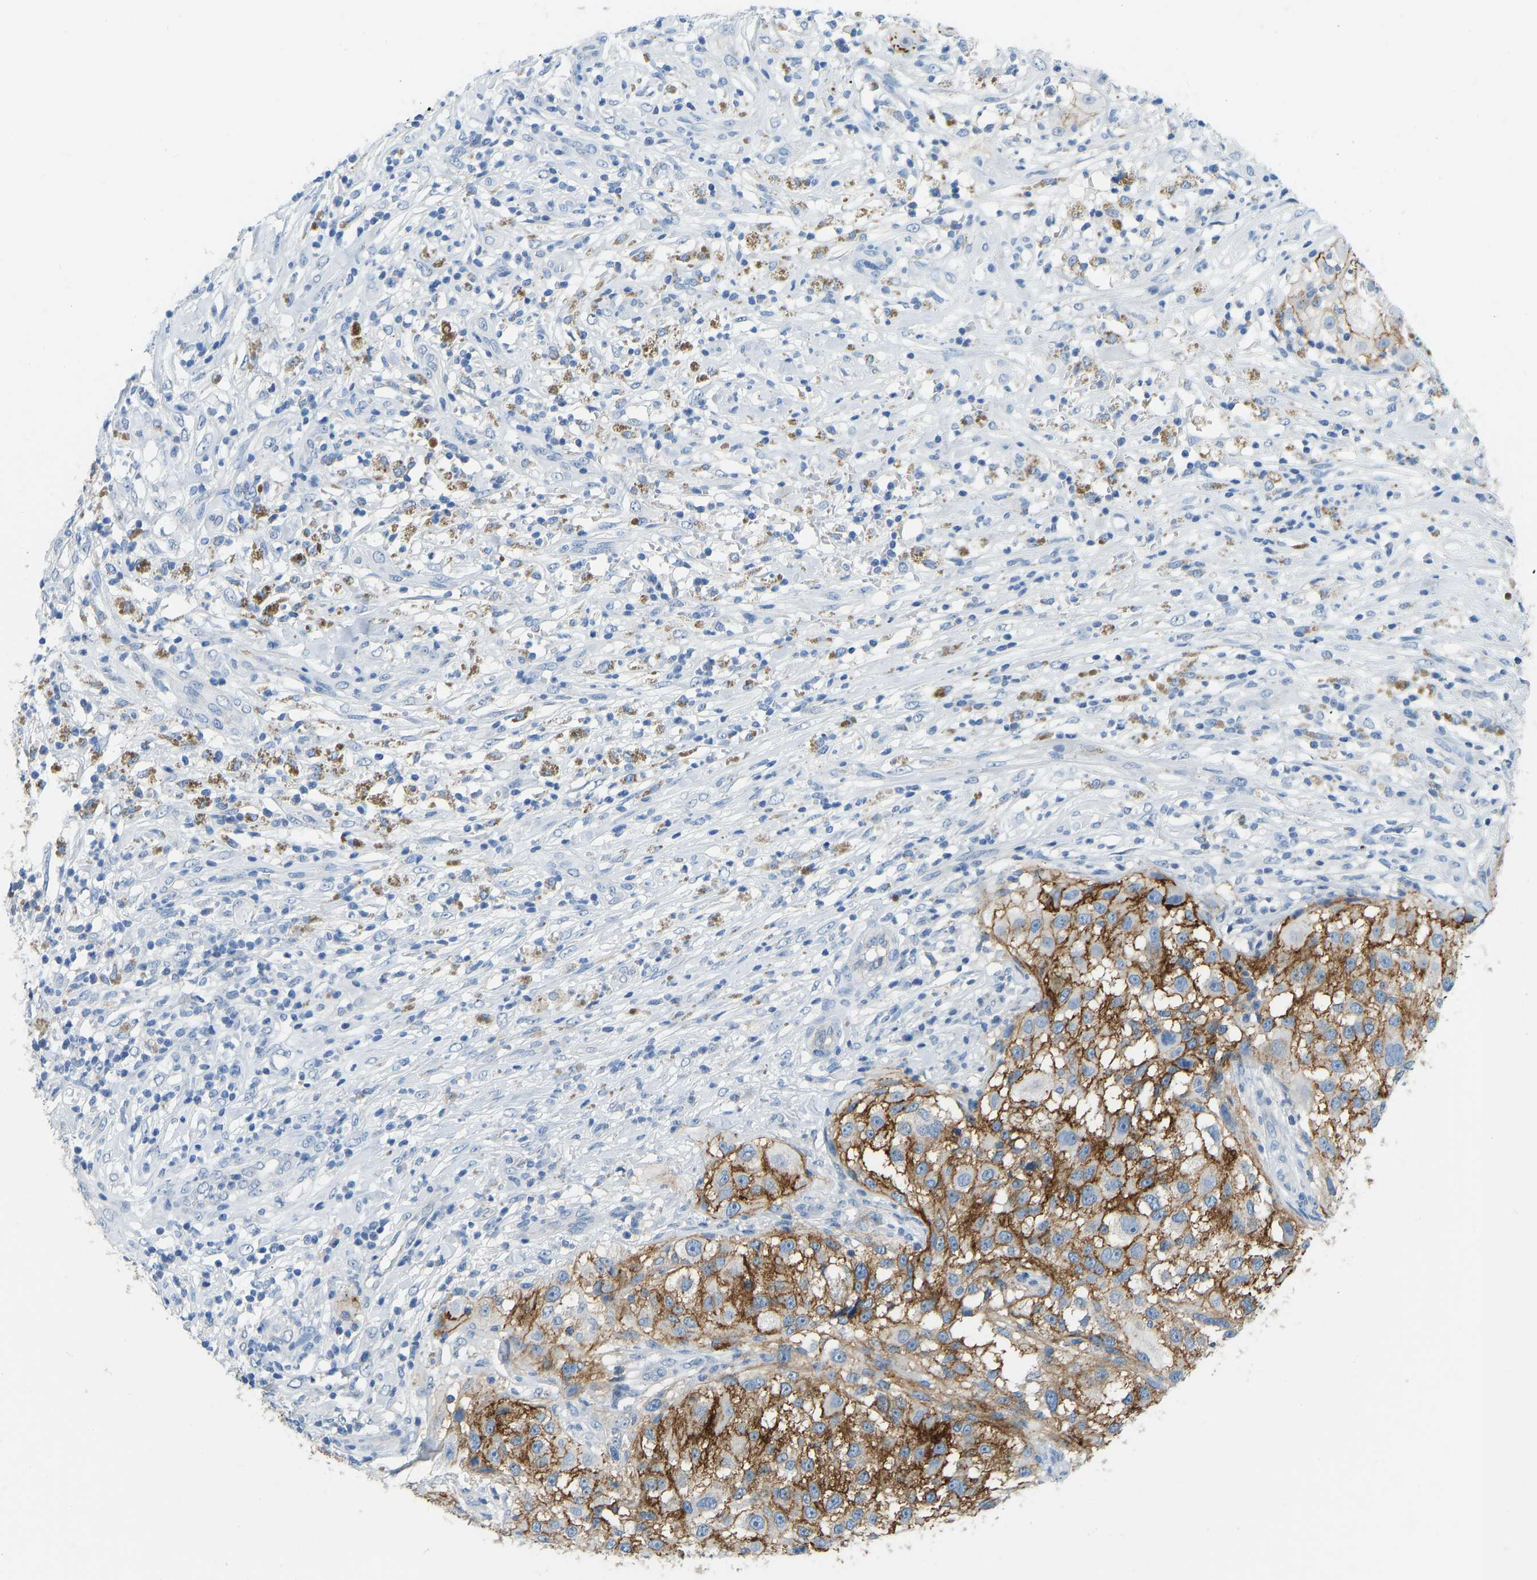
{"staining": {"intensity": "strong", "quantity": ">75%", "location": "cytoplasmic/membranous"}, "tissue": "melanoma", "cell_type": "Tumor cells", "image_type": "cancer", "snomed": [{"axis": "morphology", "description": "Necrosis, NOS"}, {"axis": "morphology", "description": "Malignant melanoma, NOS"}, {"axis": "topography", "description": "Skin"}], "caption": "A micrograph of malignant melanoma stained for a protein reveals strong cytoplasmic/membranous brown staining in tumor cells.", "gene": "ATP1A1", "patient": {"sex": "female", "age": 87}}